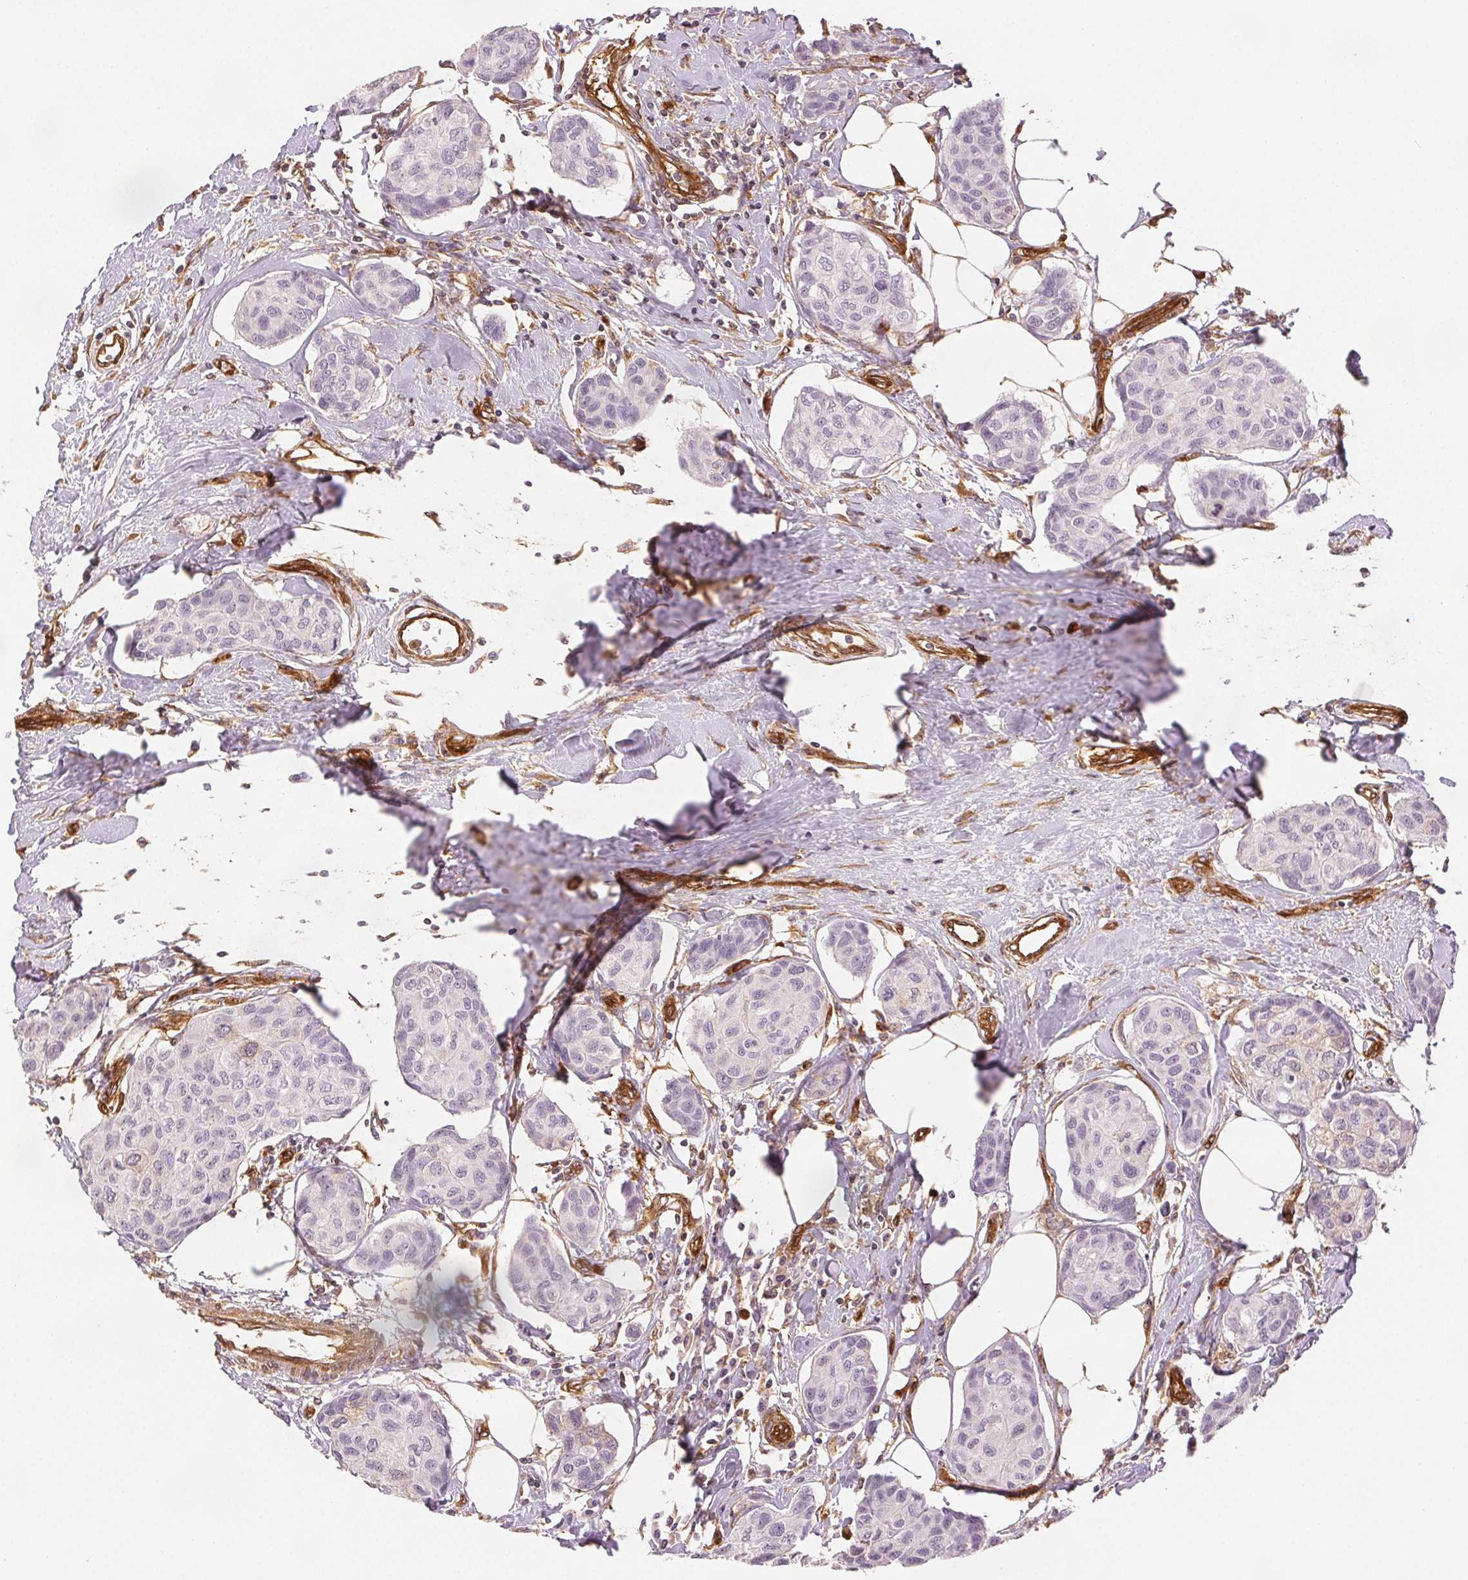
{"staining": {"intensity": "negative", "quantity": "none", "location": "none"}, "tissue": "breast cancer", "cell_type": "Tumor cells", "image_type": "cancer", "snomed": [{"axis": "morphology", "description": "Duct carcinoma"}, {"axis": "topography", "description": "Breast"}], "caption": "High power microscopy photomicrograph of an immunohistochemistry (IHC) histopathology image of breast cancer, revealing no significant staining in tumor cells.", "gene": "DIAPH2", "patient": {"sex": "female", "age": 80}}